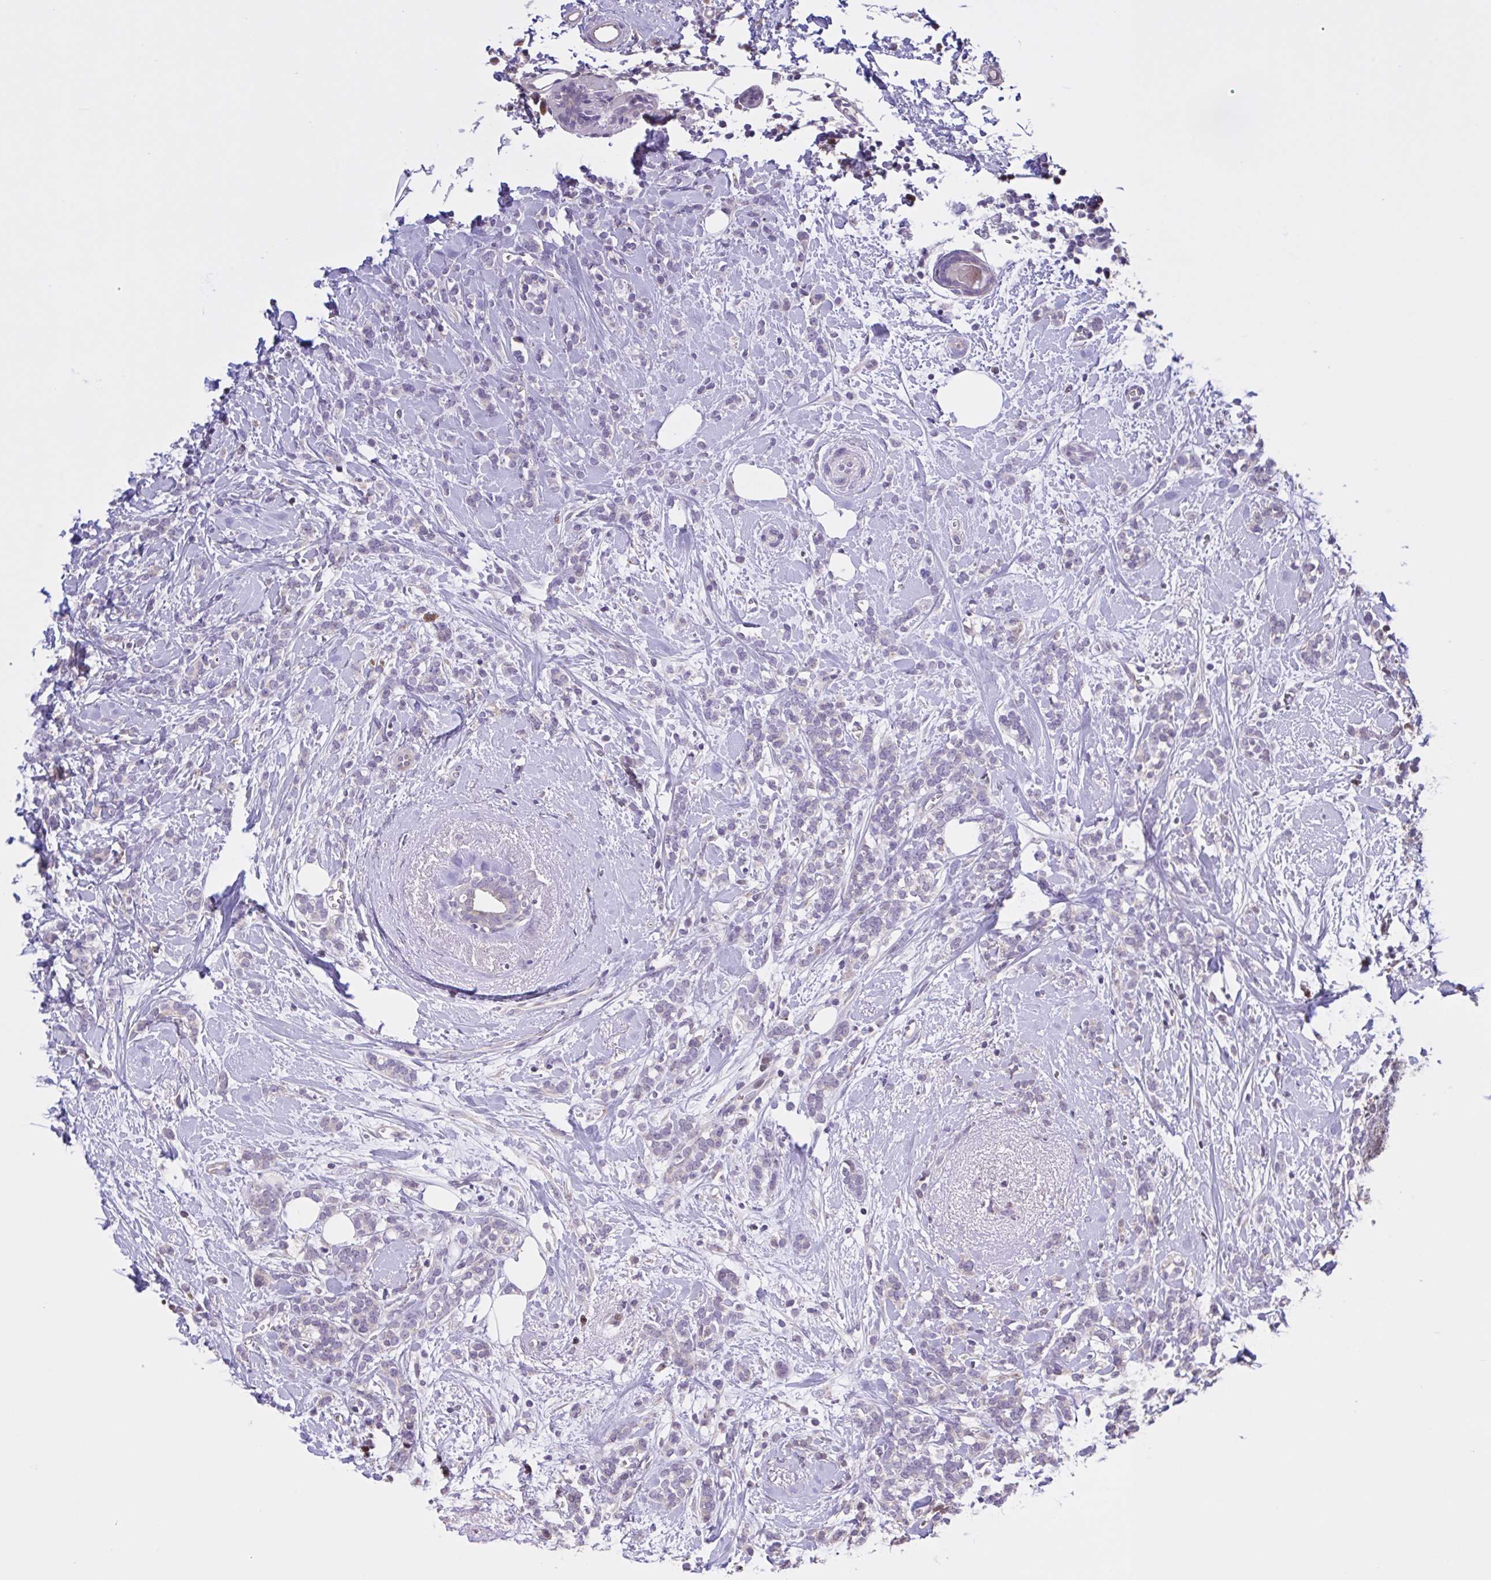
{"staining": {"intensity": "negative", "quantity": "none", "location": "none"}, "tissue": "breast cancer", "cell_type": "Tumor cells", "image_type": "cancer", "snomed": [{"axis": "morphology", "description": "Lobular carcinoma"}, {"axis": "topography", "description": "Breast"}], "caption": "Immunohistochemical staining of lobular carcinoma (breast) exhibits no significant expression in tumor cells.", "gene": "MRGPRX2", "patient": {"sex": "female", "age": 59}}